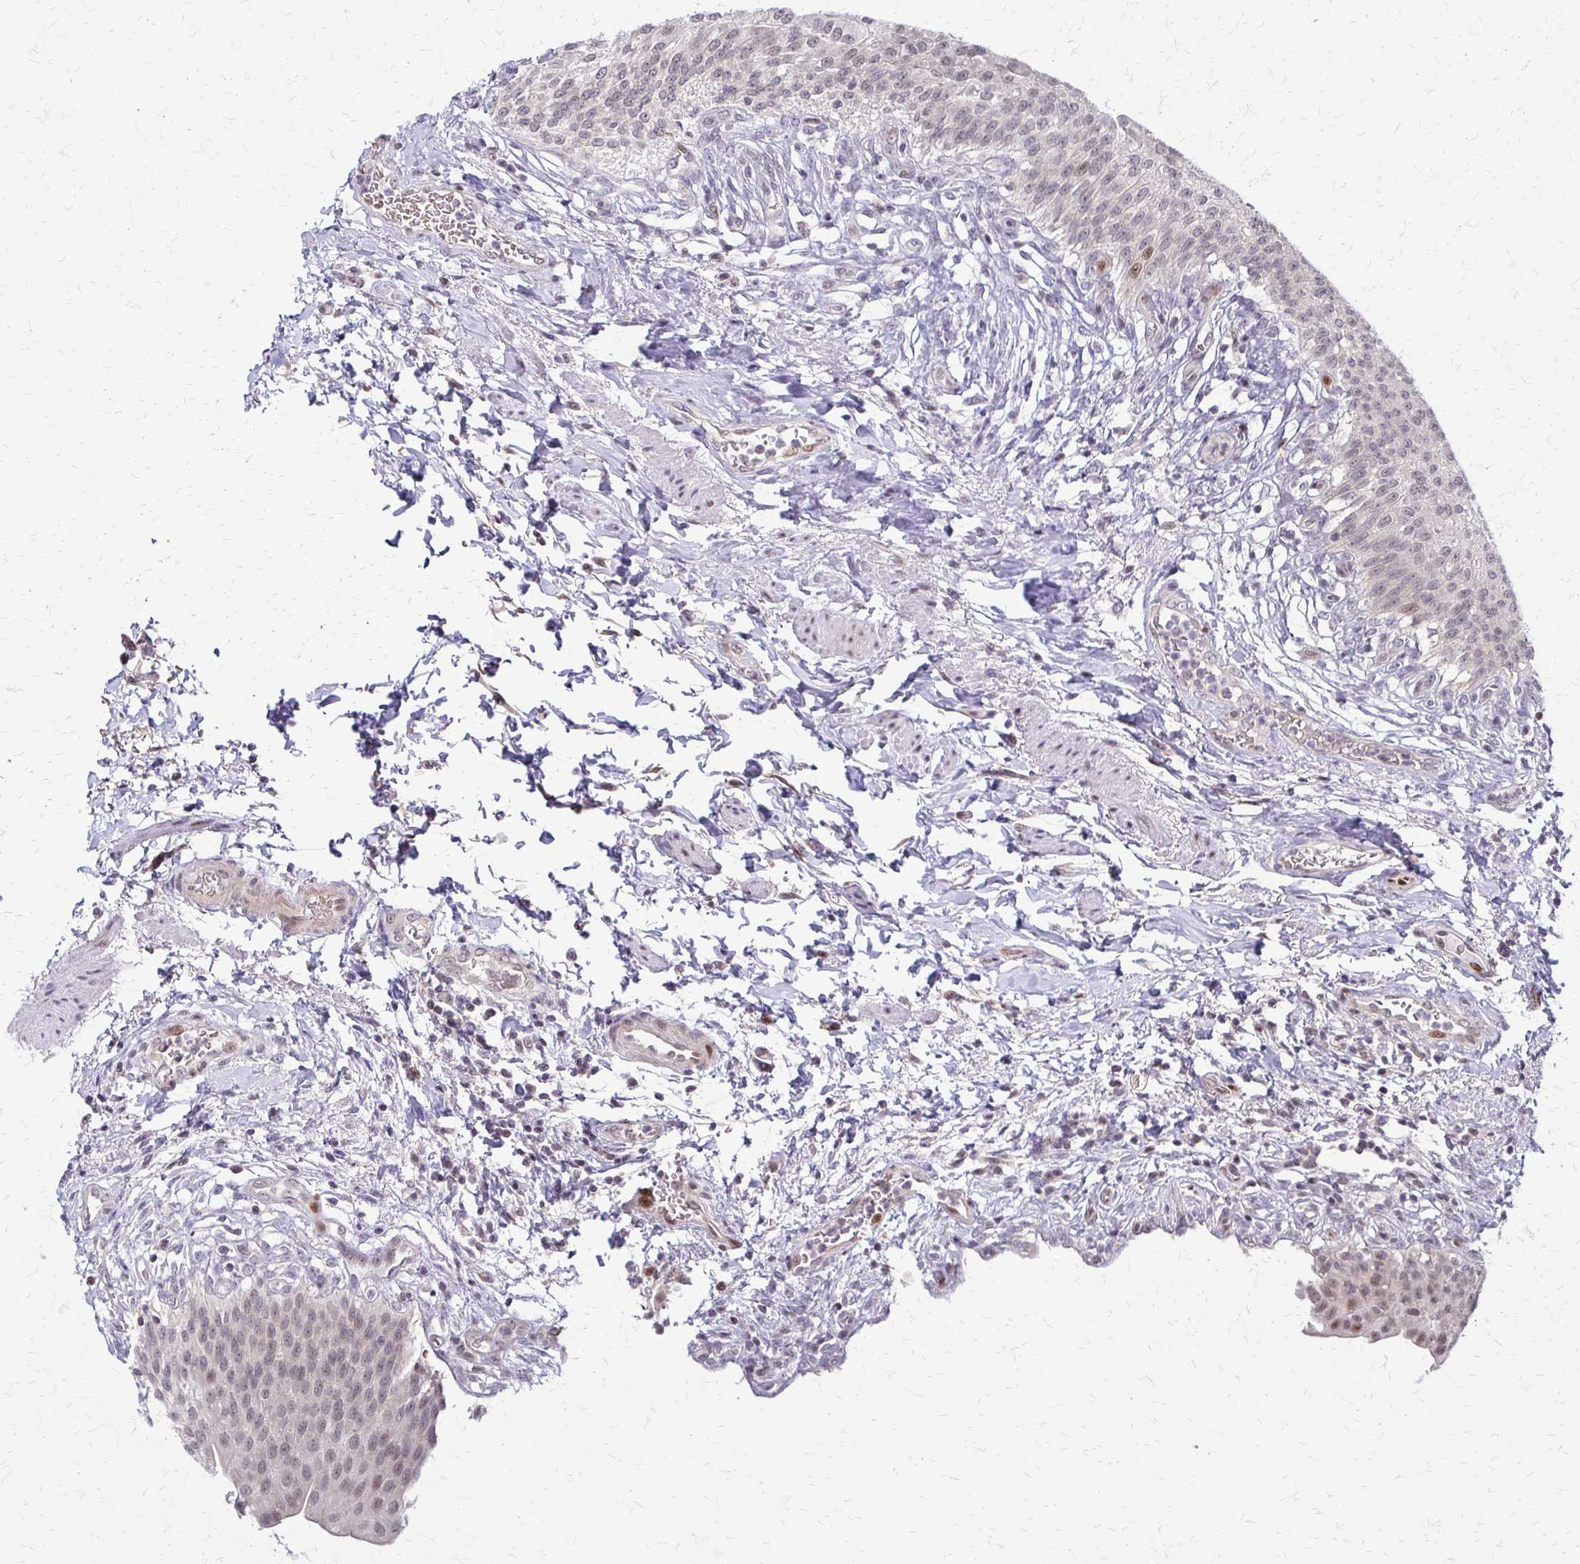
{"staining": {"intensity": "moderate", "quantity": "25%-75%", "location": "nuclear"}, "tissue": "urinary bladder", "cell_type": "Urothelial cells", "image_type": "normal", "snomed": [{"axis": "morphology", "description": "Normal tissue, NOS"}, {"axis": "topography", "description": "Urinary bladder"}, {"axis": "topography", "description": "Peripheral nerve tissue"}], "caption": "Immunohistochemical staining of benign human urinary bladder reveals medium levels of moderate nuclear positivity in about 25%-75% of urothelial cells.", "gene": "TRIR", "patient": {"sex": "female", "age": 60}}